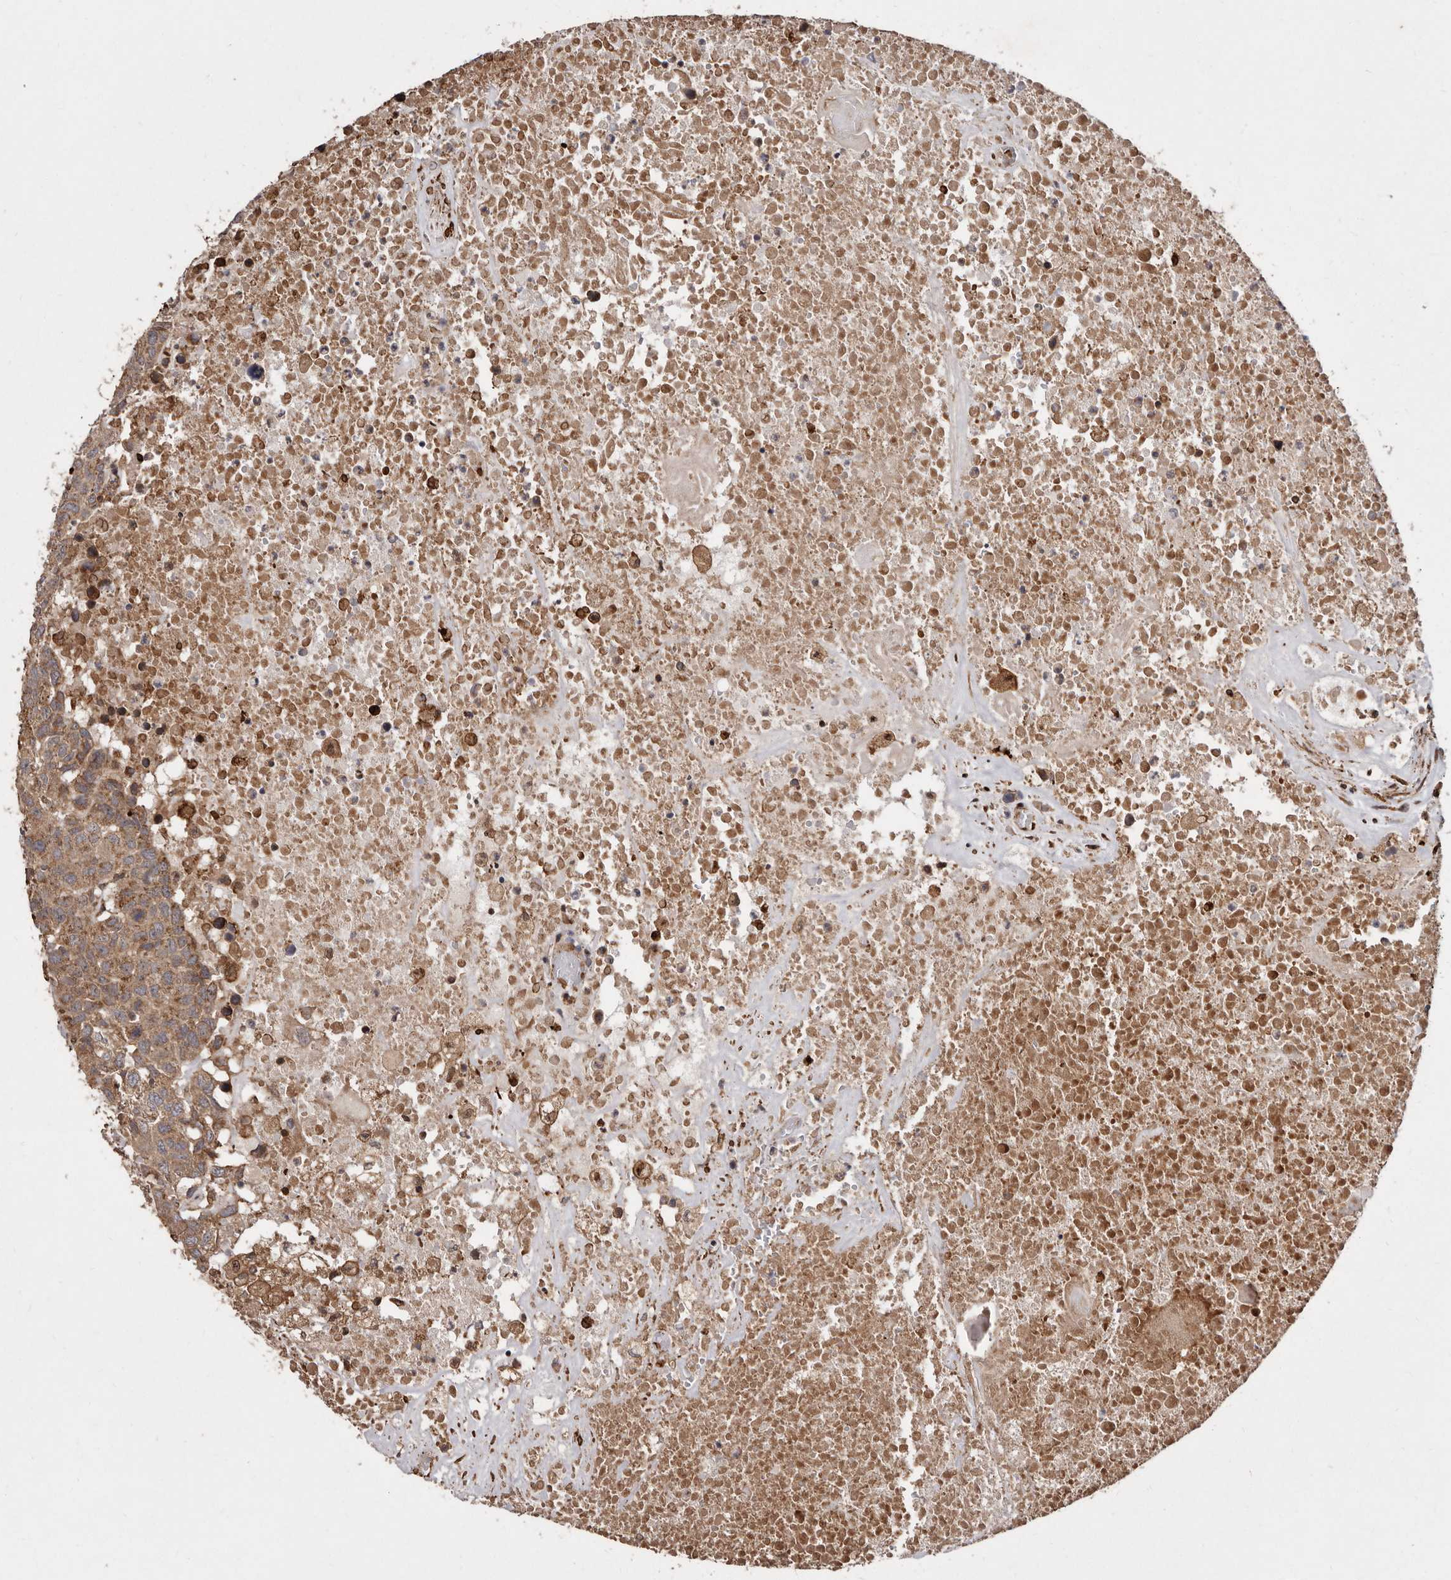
{"staining": {"intensity": "moderate", "quantity": ">75%", "location": "cytoplasmic/membranous"}, "tissue": "head and neck cancer", "cell_type": "Tumor cells", "image_type": "cancer", "snomed": [{"axis": "morphology", "description": "Squamous cell carcinoma, NOS"}, {"axis": "topography", "description": "Head-Neck"}], "caption": "A histopathology image of human head and neck cancer (squamous cell carcinoma) stained for a protein exhibits moderate cytoplasmic/membranous brown staining in tumor cells.", "gene": "FLAD1", "patient": {"sex": "male", "age": 66}}